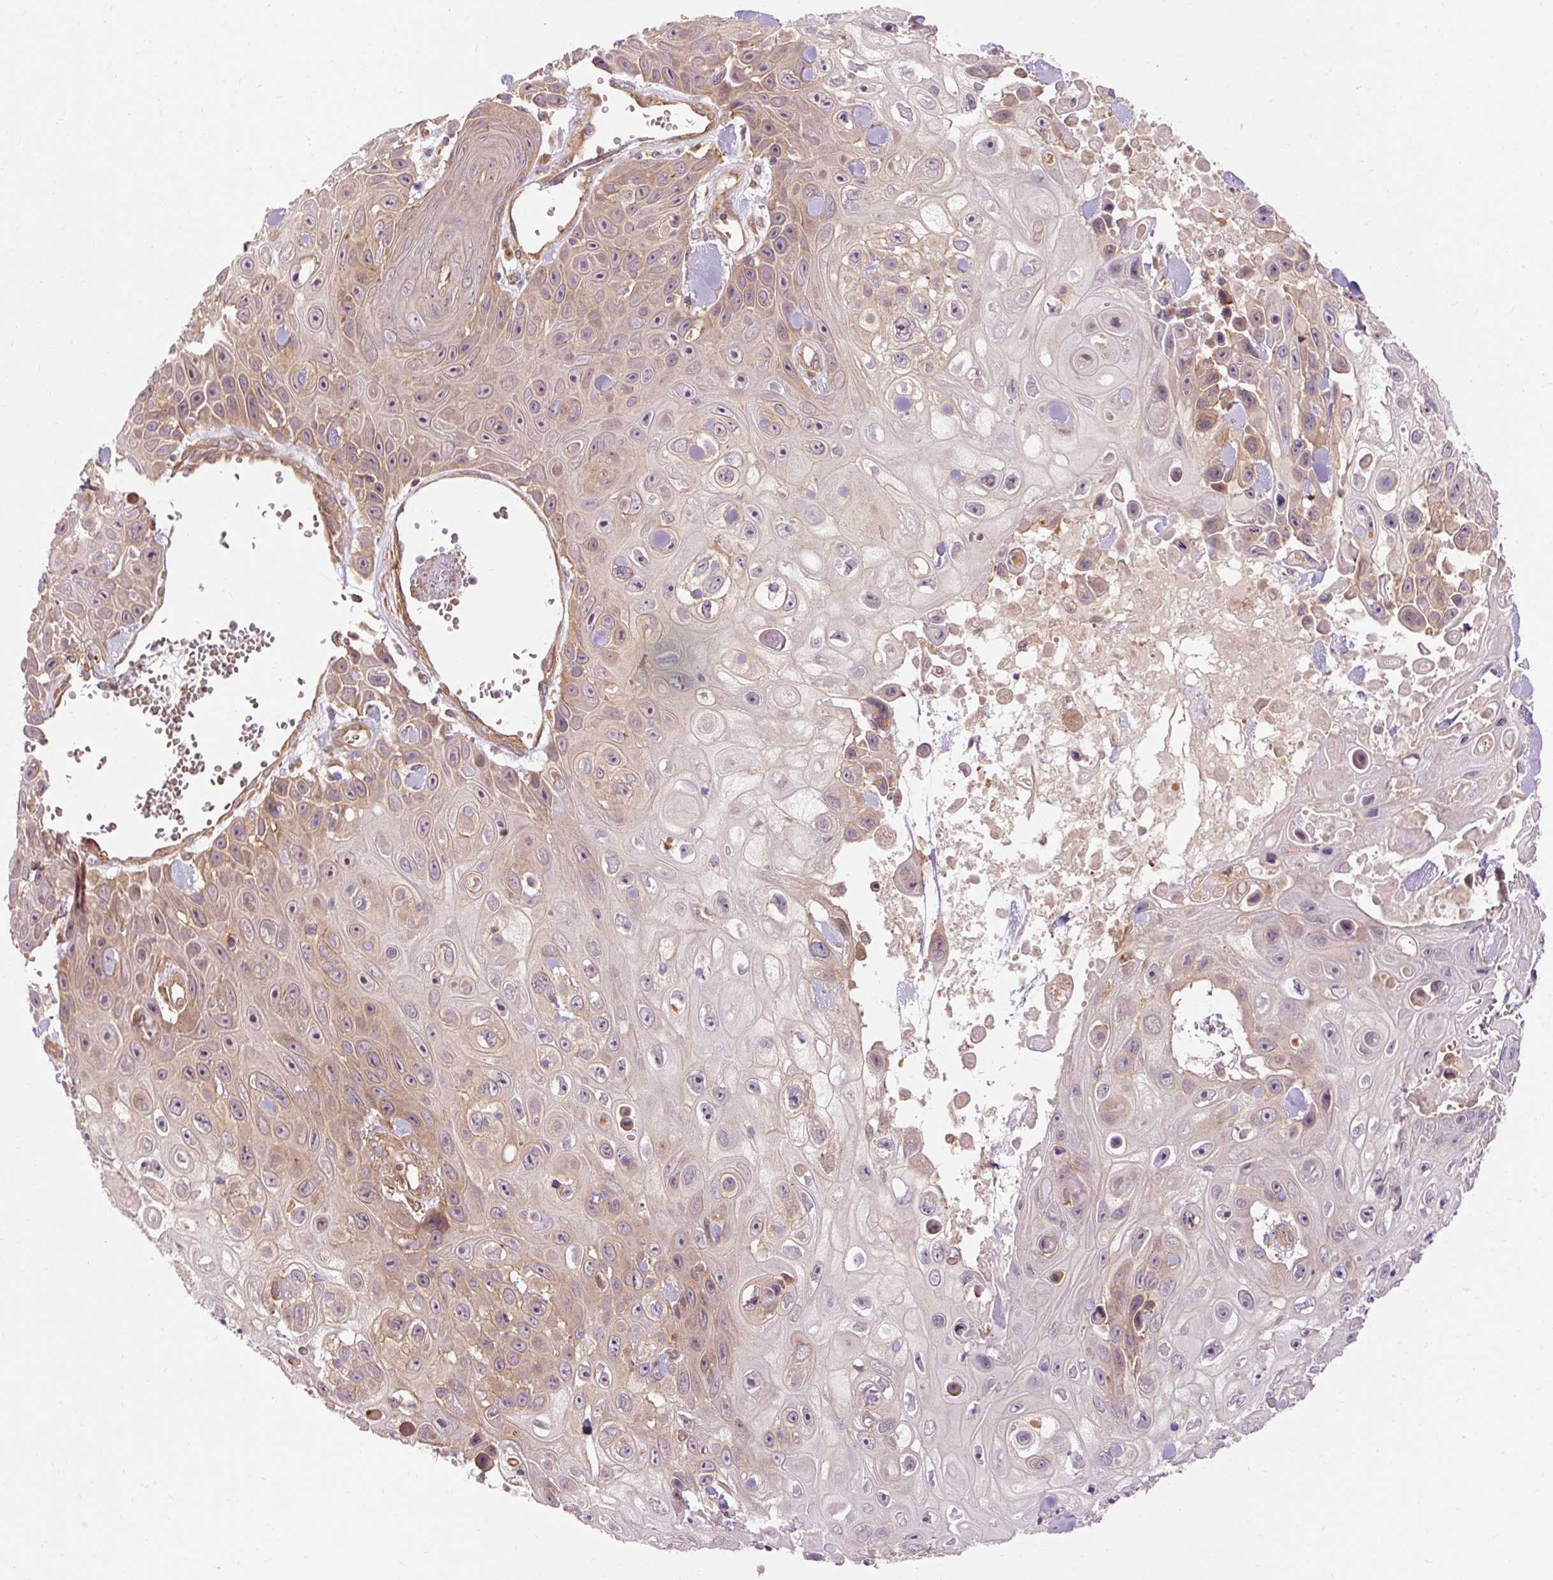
{"staining": {"intensity": "weak", "quantity": "25%-75%", "location": "cytoplasmic/membranous"}, "tissue": "skin cancer", "cell_type": "Tumor cells", "image_type": "cancer", "snomed": [{"axis": "morphology", "description": "Squamous cell carcinoma, NOS"}, {"axis": "topography", "description": "Skin"}], "caption": "Immunohistochemical staining of human squamous cell carcinoma (skin) demonstrates low levels of weak cytoplasmic/membranous expression in about 25%-75% of tumor cells.", "gene": "RIPOR3", "patient": {"sex": "male", "age": 82}}